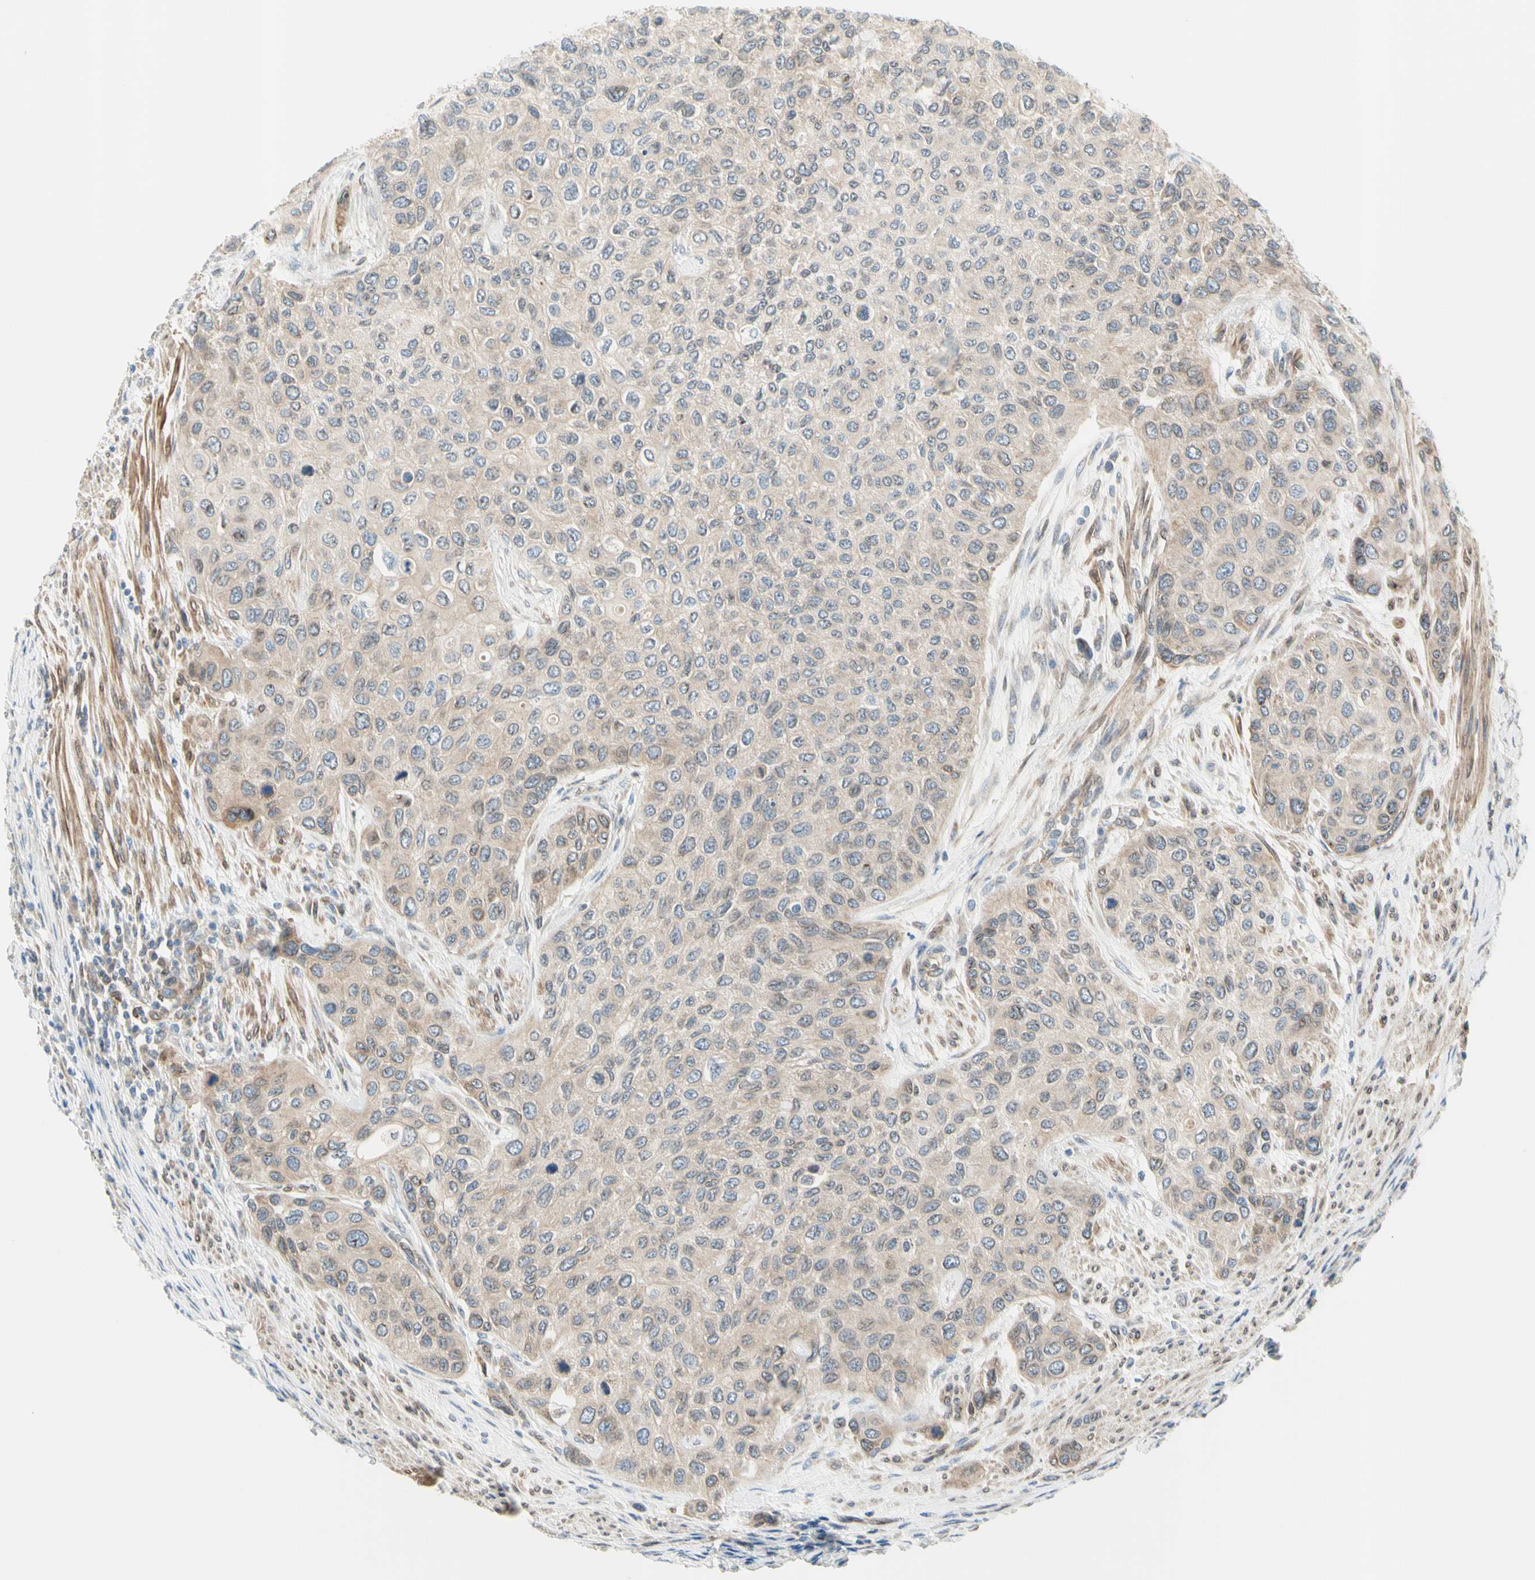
{"staining": {"intensity": "weak", "quantity": ">75%", "location": "cytoplasmic/membranous"}, "tissue": "urothelial cancer", "cell_type": "Tumor cells", "image_type": "cancer", "snomed": [{"axis": "morphology", "description": "Urothelial carcinoma, High grade"}, {"axis": "topography", "description": "Urinary bladder"}], "caption": "Protein staining of urothelial cancer tissue shows weak cytoplasmic/membranous expression in about >75% of tumor cells.", "gene": "TRAF2", "patient": {"sex": "female", "age": 56}}